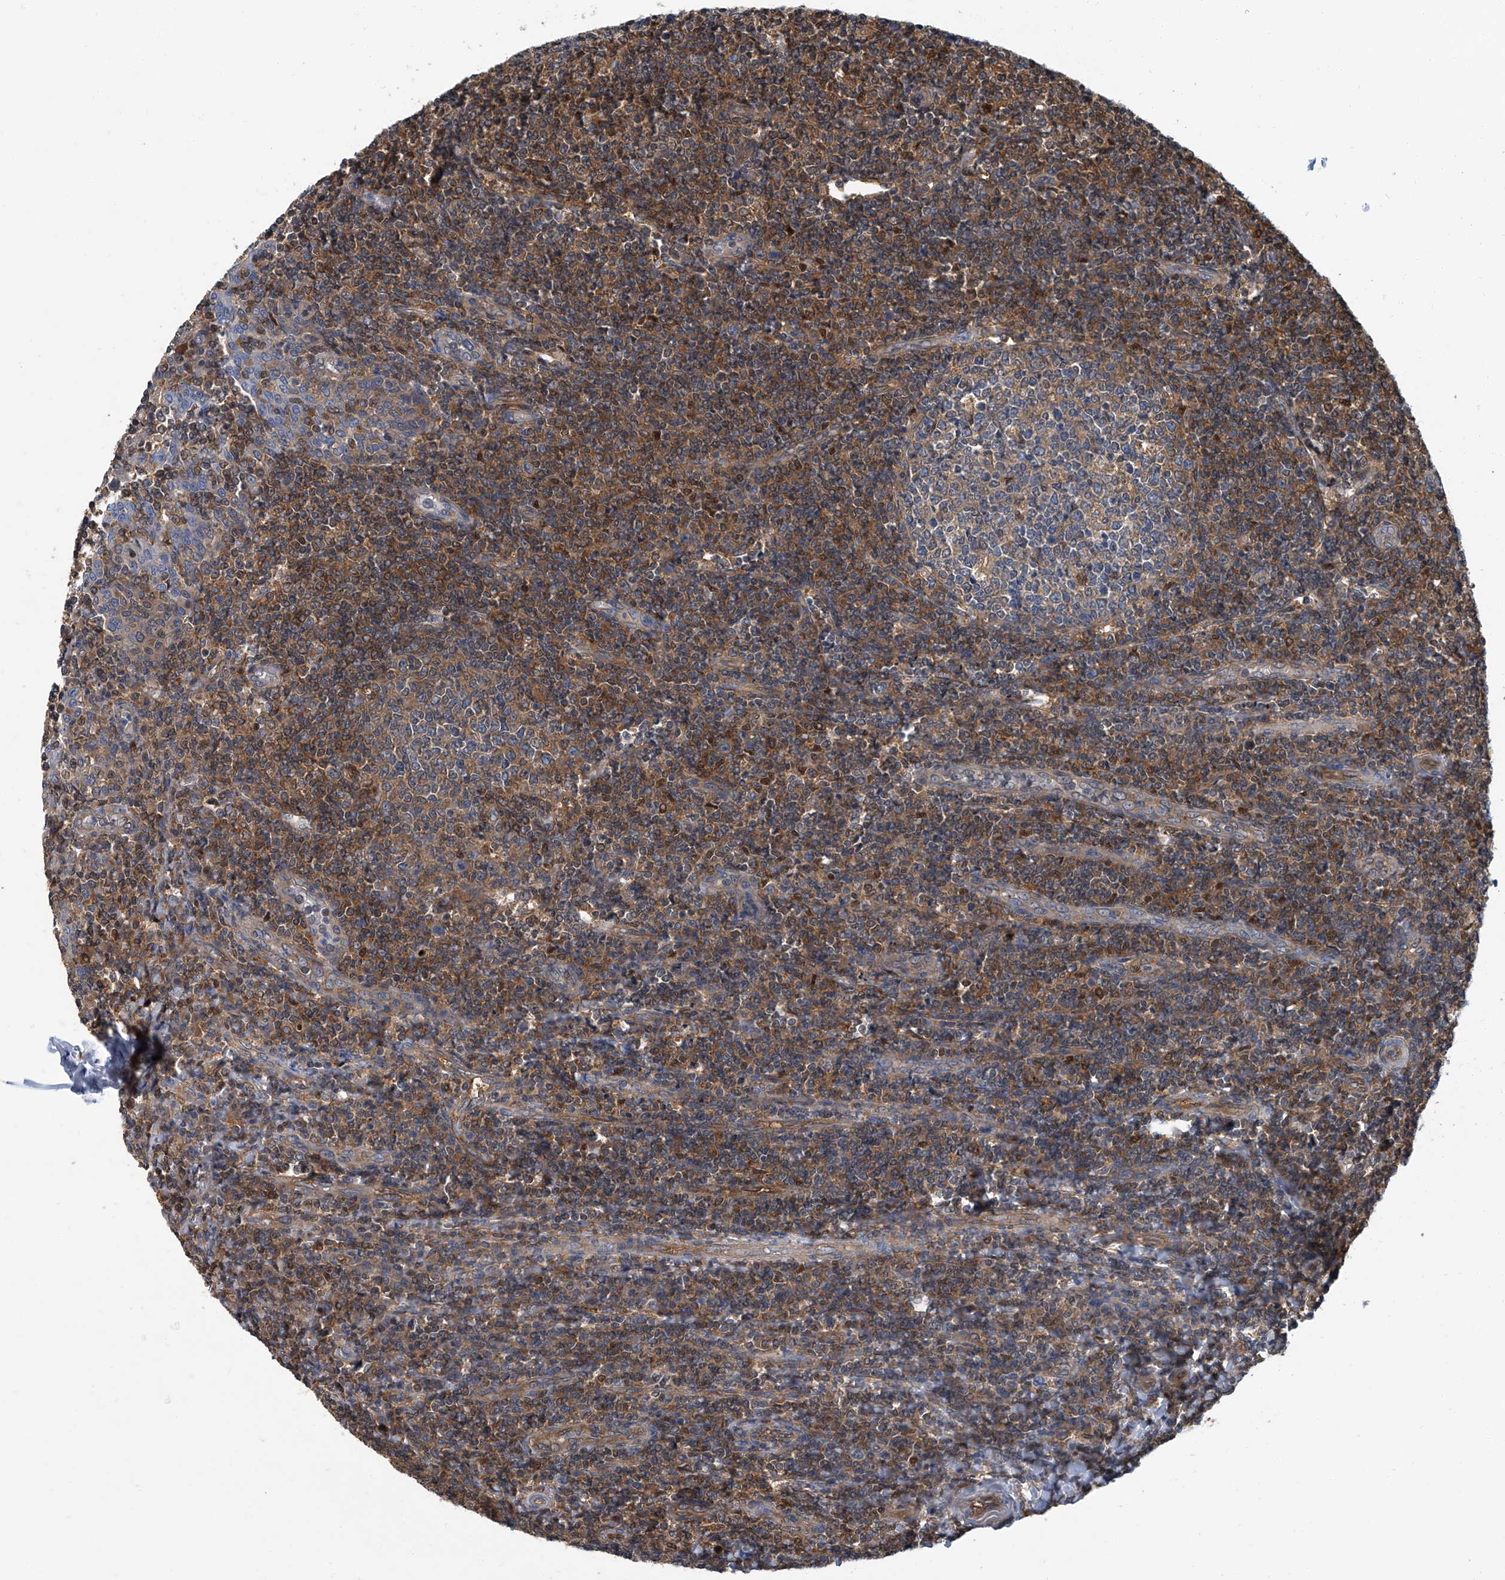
{"staining": {"intensity": "negative", "quantity": "none", "location": "none"}, "tissue": "tonsil", "cell_type": "Germinal center cells", "image_type": "normal", "snomed": [{"axis": "morphology", "description": "Normal tissue, NOS"}, {"axis": "topography", "description": "Tonsil"}], "caption": "An immunohistochemistry histopathology image of benign tonsil is shown. There is no staining in germinal center cells of tonsil. The staining was performed using DAB to visualize the protein expression in brown, while the nuclei were stained in blue with hematoxylin (Magnification: 20x).", "gene": "PSMB10", "patient": {"sex": "female", "age": 19}}